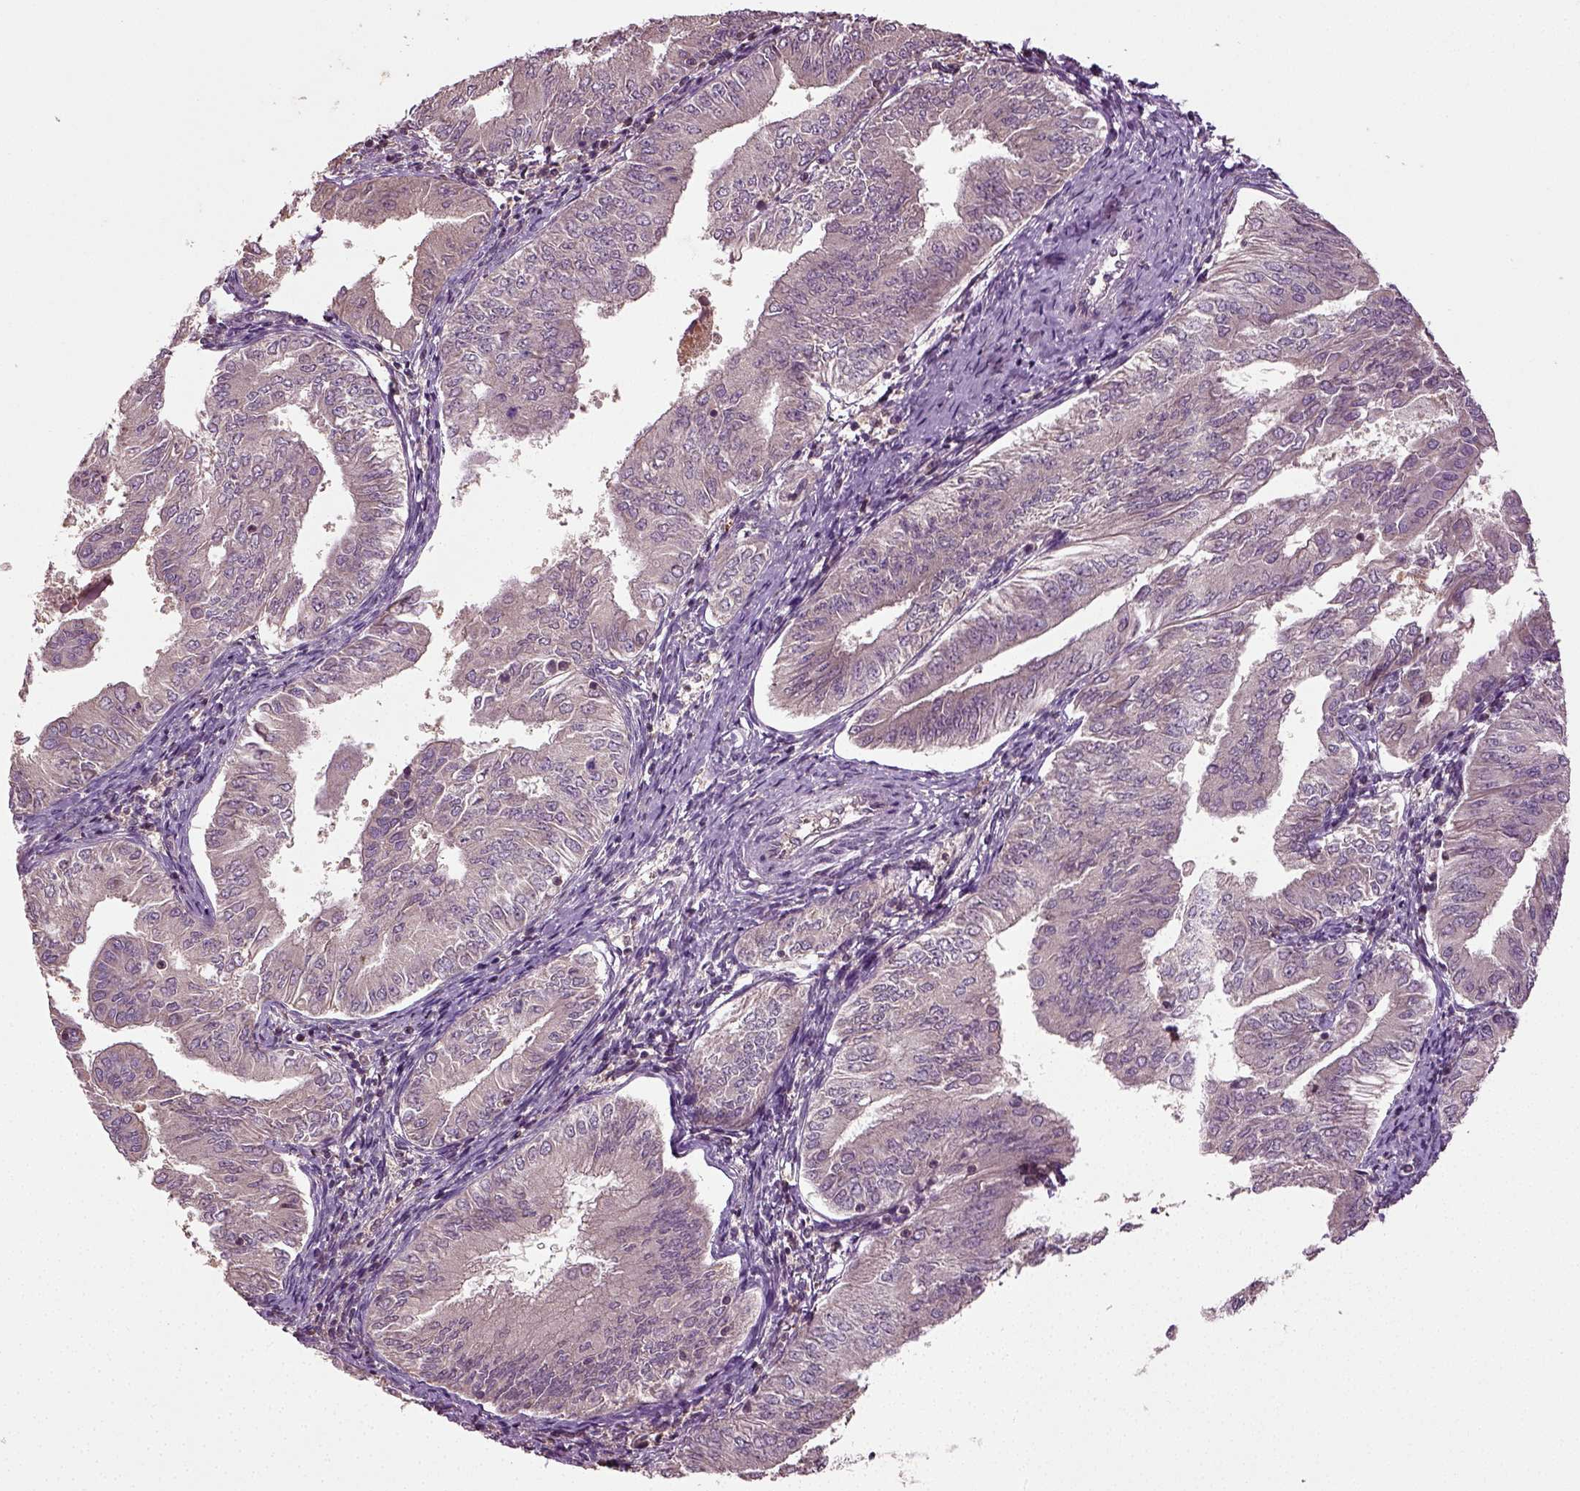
{"staining": {"intensity": "negative", "quantity": "none", "location": "none"}, "tissue": "endometrial cancer", "cell_type": "Tumor cells", "image_type": "cancer", "snomed": [{"axis": "morphology", "description": "Adenocarcinoma, NOS"}, {"axis": "topography", "description": "Endometrium"}], "caption": "The immunohistochemistry (IHC) image has no significant positivity in tumor cells of endometrial adenocarcinoma tissue. (DAB (3,3'-diaminobenzidine) IHC with hematoxylin counter stain).", "gene": "ERV3-1", "patient": {"sex": "female", "age": 53}}